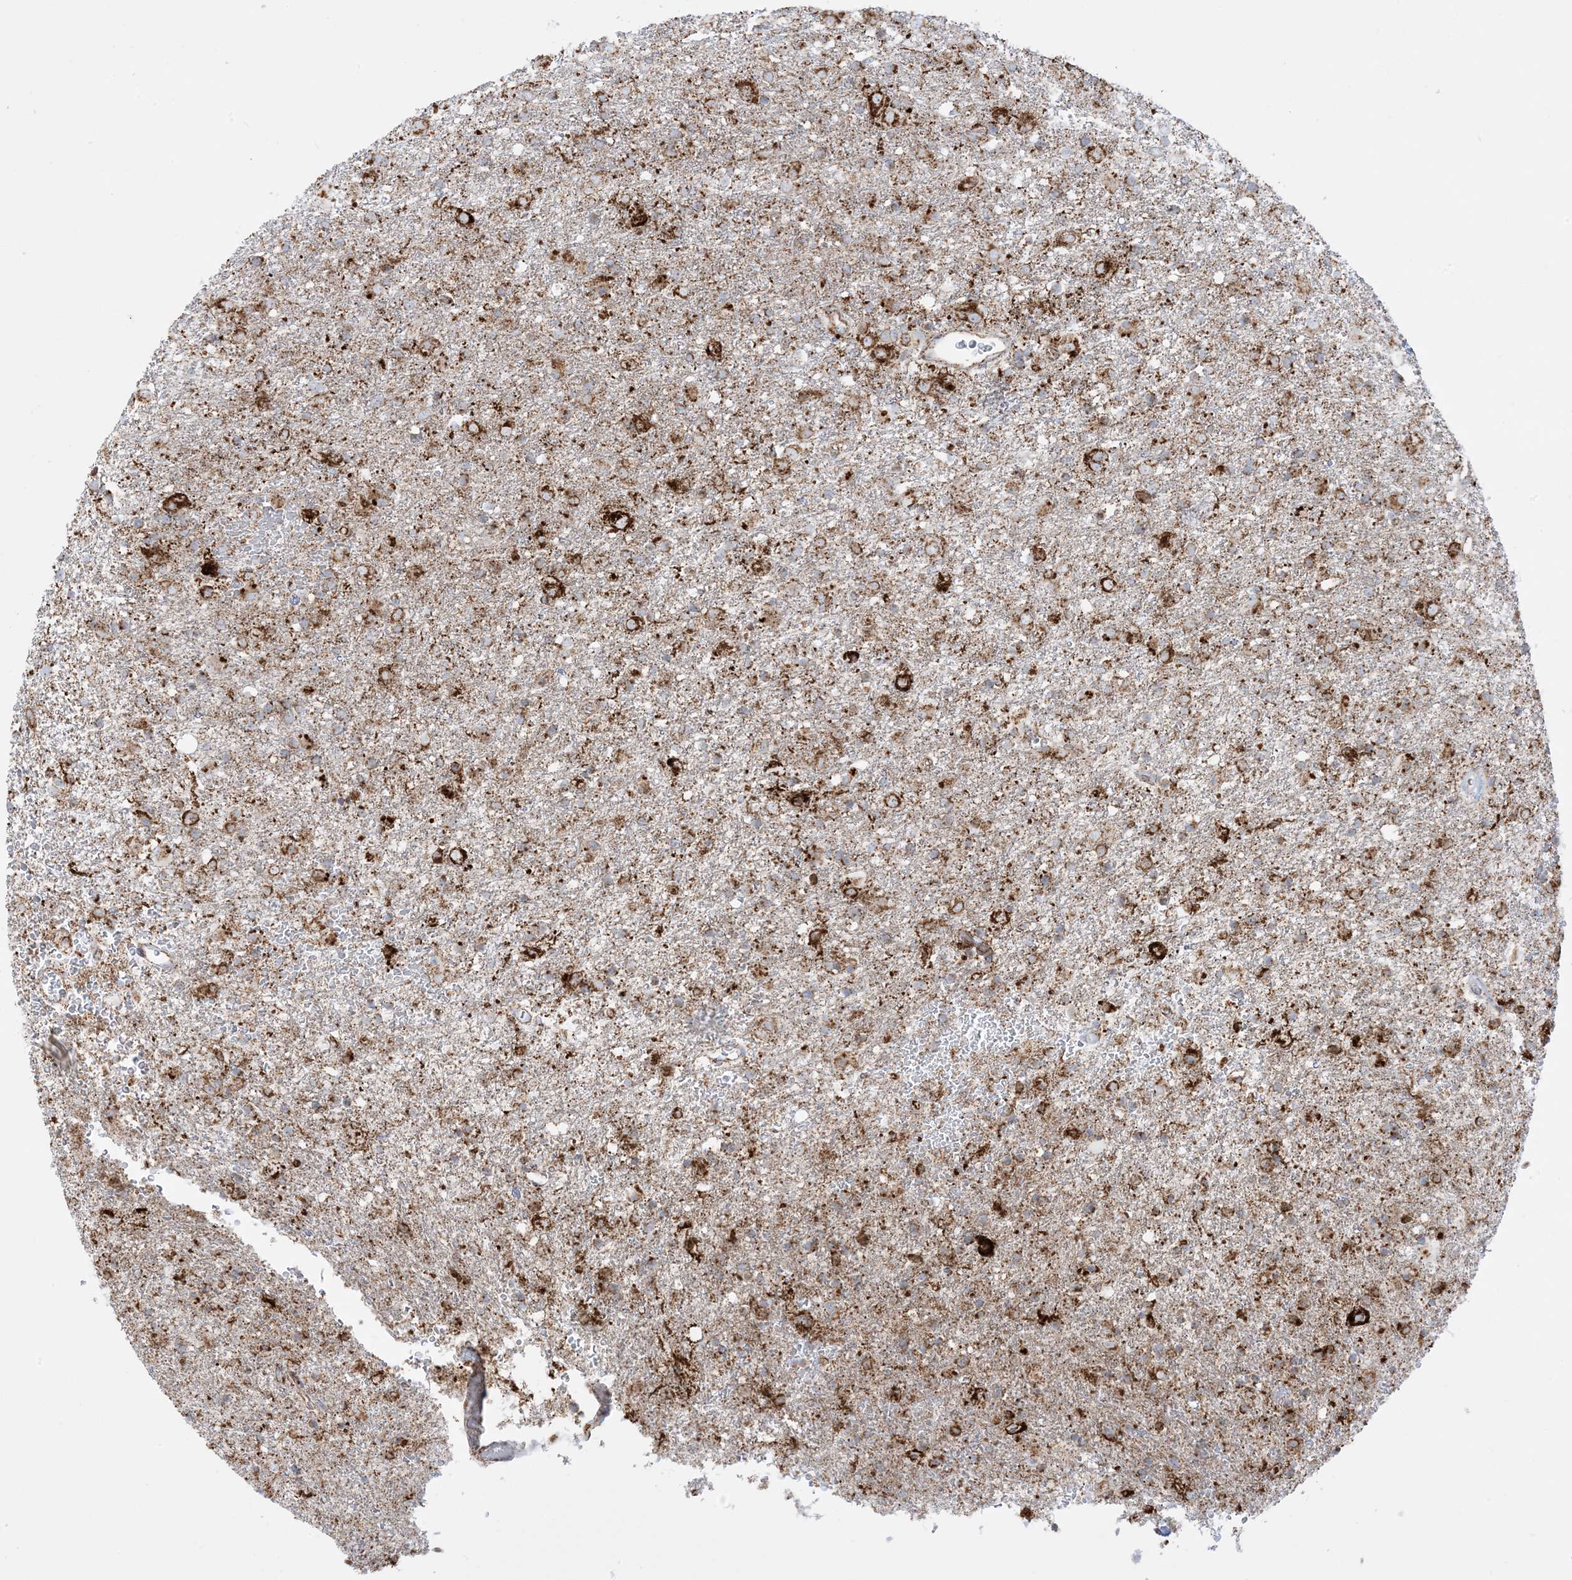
{"staining": {"intensity": "moderate", "quantity": "25%-75%", "location": "cytoplasmic/membranous"}, "tissue": "glioma", "cell_type": "Tumor cells", "image_type": "cancer", "snomed": [{"axis": "morphology", "description": "Glioma, malignant, Low grade"}, {"axis": "topography", "description": "Brain"}], "caption": "Immunohistochemistry photomicrograph of malignant glioma (low-grade) stained for a protein (brown), which displays medium levels of moderate cytoplasmic/membranous positivity in about 25%-75% of tumor cells.", "gene": "MRPS36", "patient": {"sex": "male", "age": 65}}